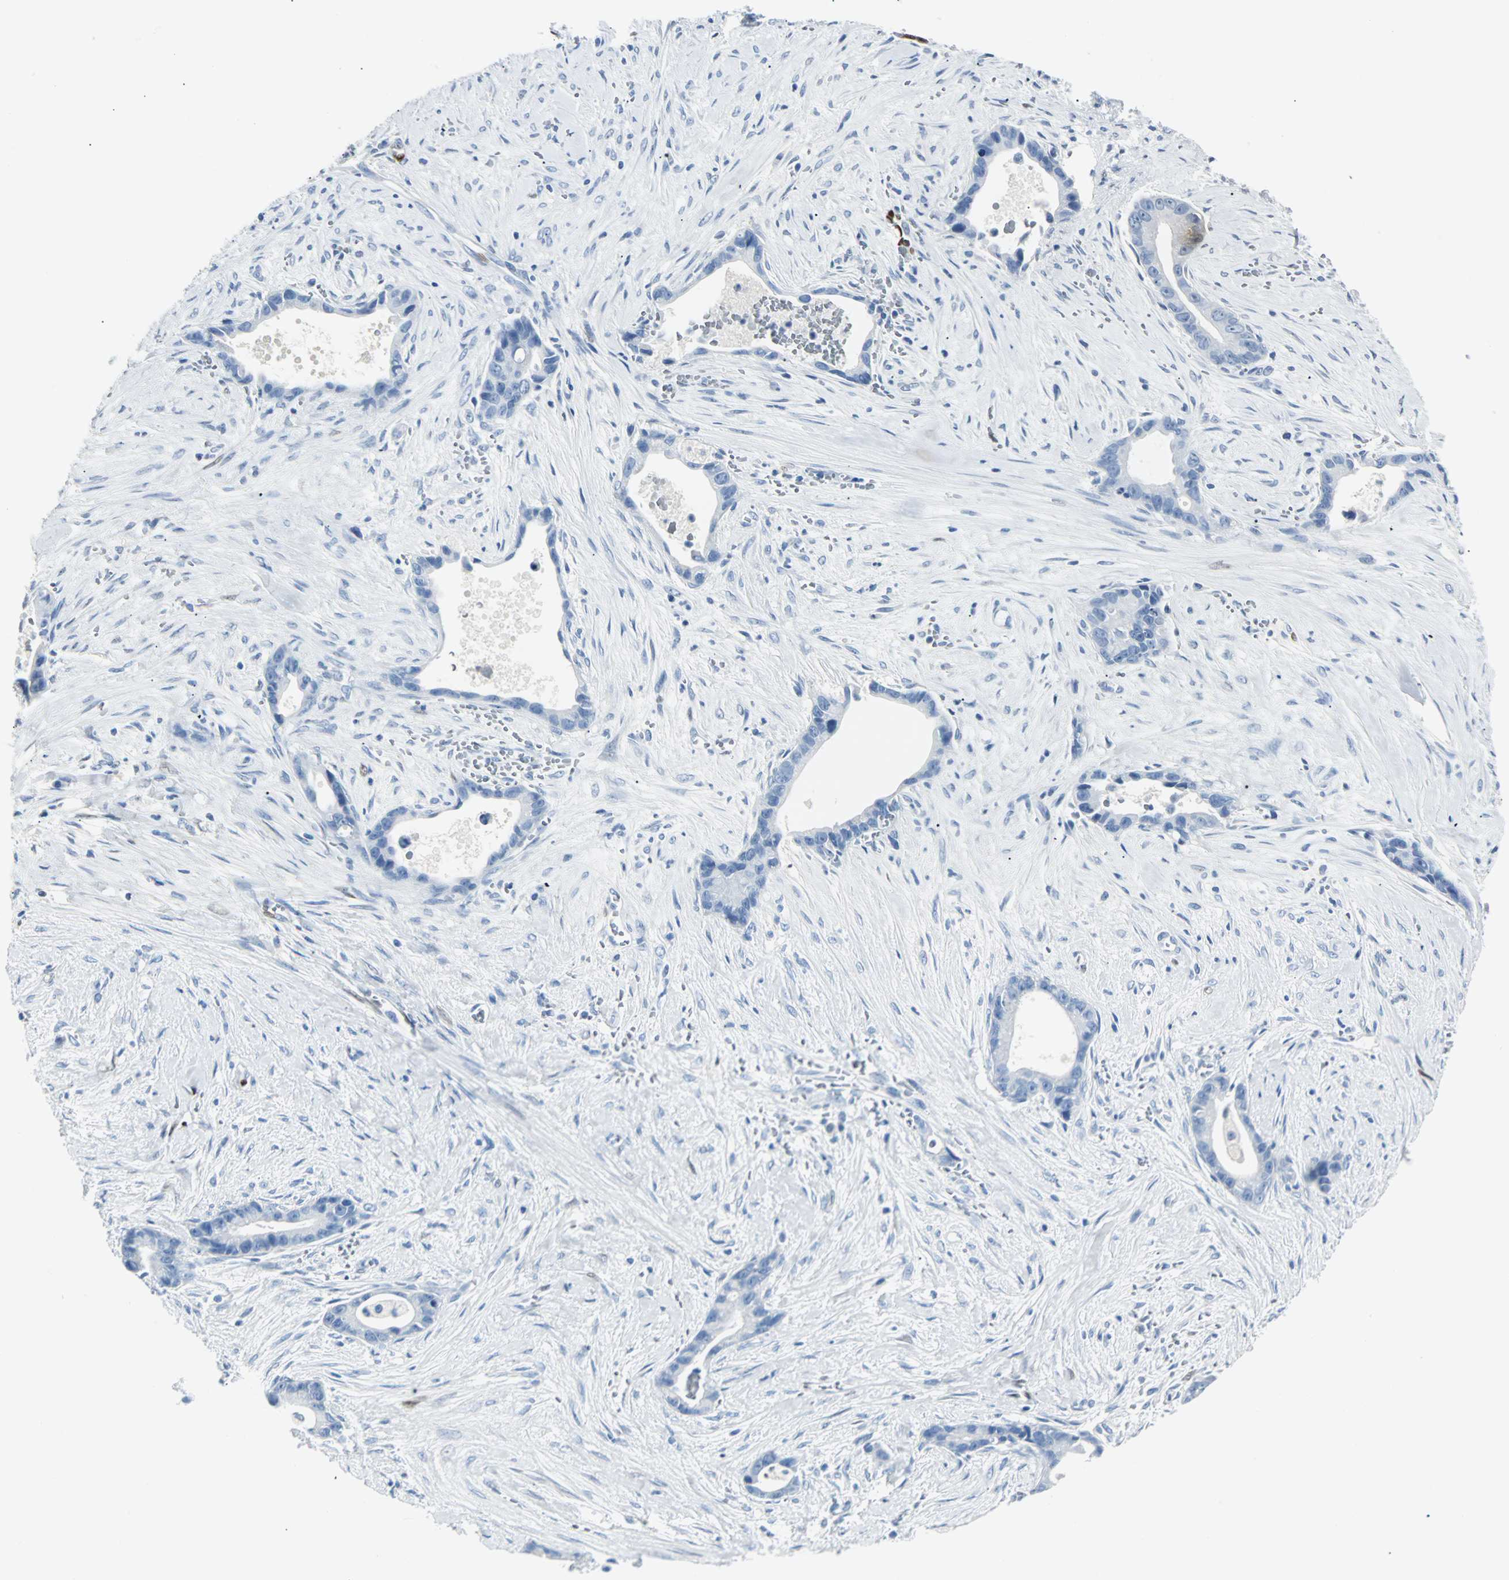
{"staining": {"intensity": "negative", "quantity": "none", "location": "none"}, "tissue": "liver cancer", "cell_type": "Tumor cells", "image_type": "cancer", "snomed": [{"axis": "morphology", "description": "Cholangiocarcinoma"}, {"axis": "topography", "description": "Liver"}], "caption": "IHC of human cholangiocarcinoma (liver) exhibits no positivity in tumor cells.", "gene": "IL33", "patient": {"sex": "female", "age": 55}}